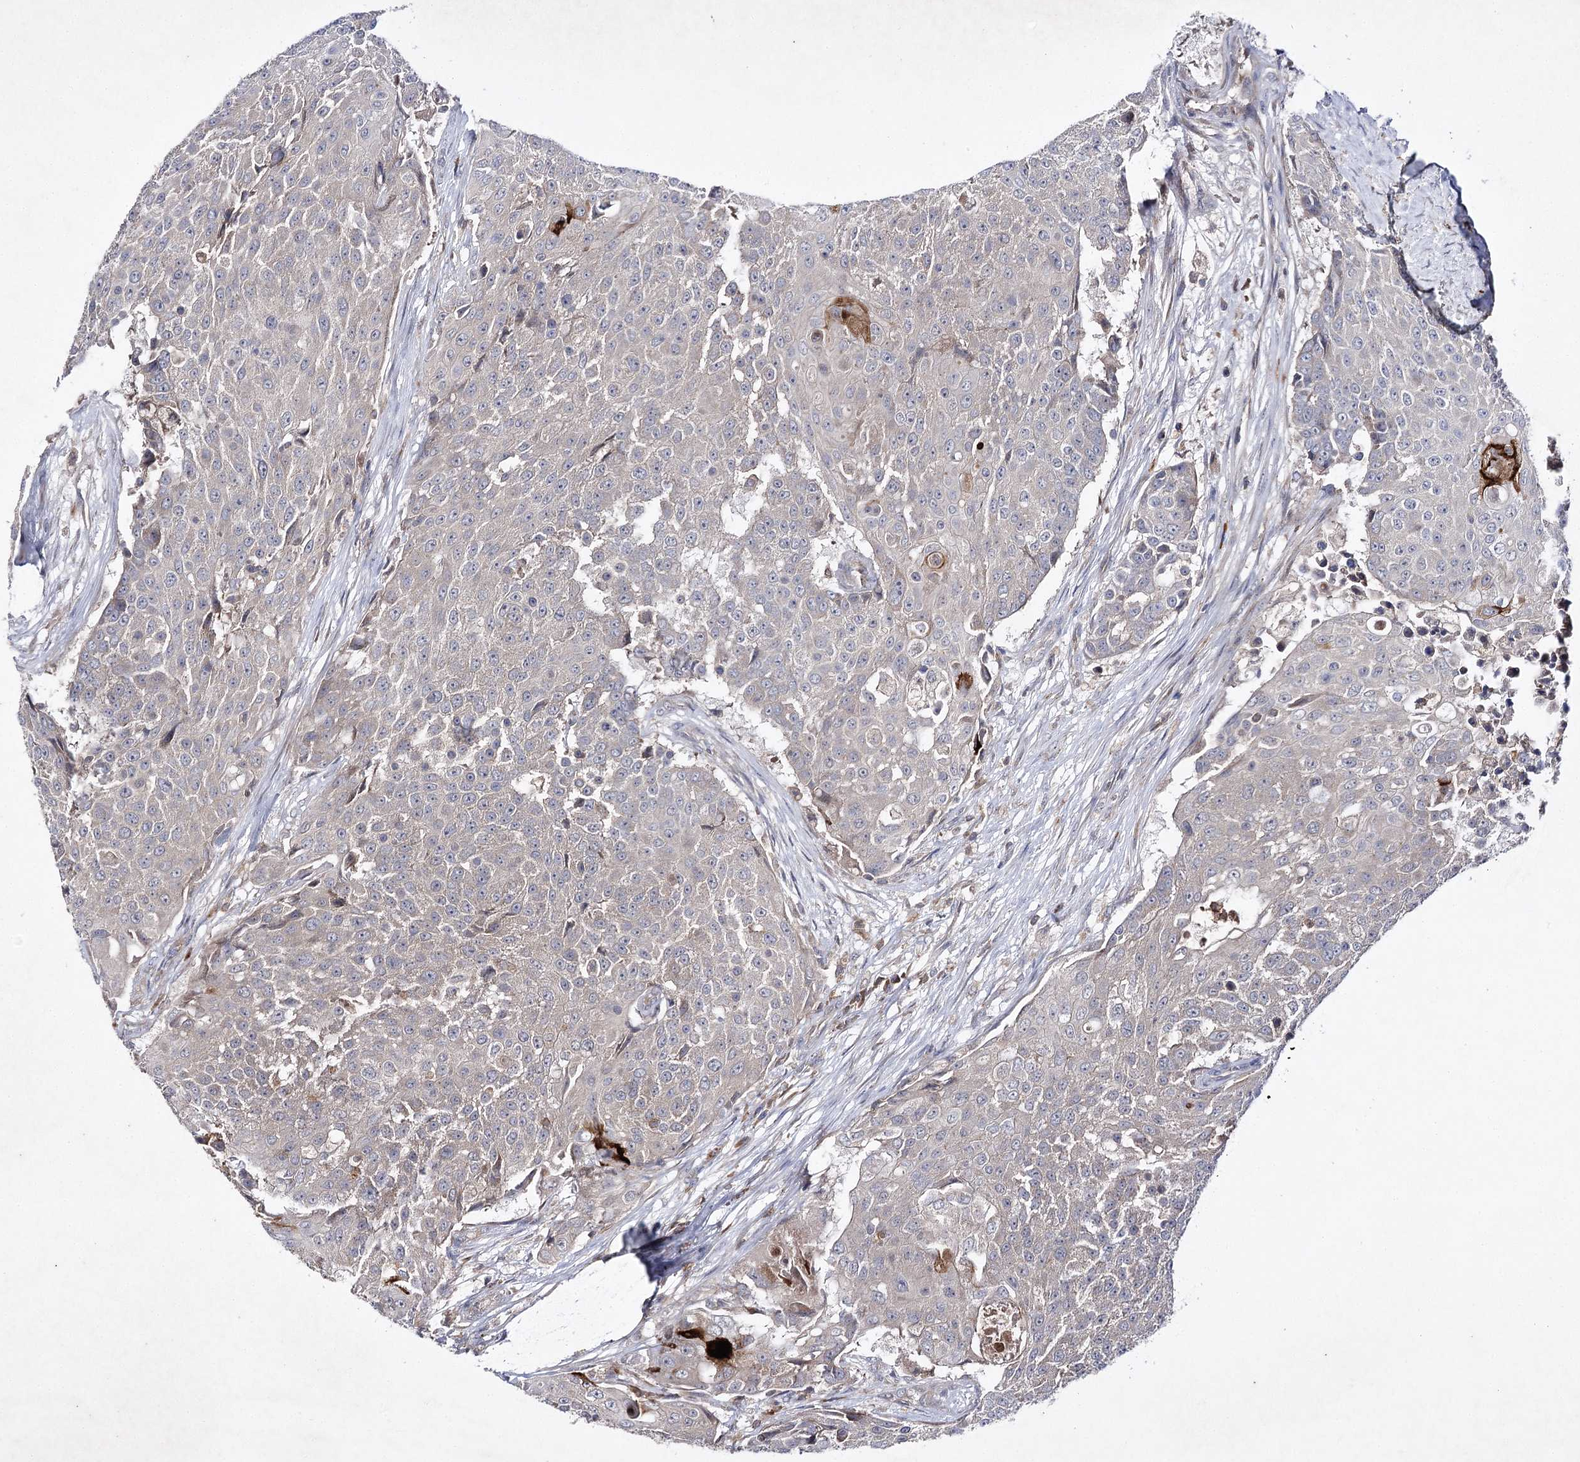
{"staining": {"intensity": "weak", "quantity": "<25%", "location": "cytoplasmic/membranous"}, "tissue": "urothelial cancer", "cell_type": "Tumor cells", "image_type": "cancer", "snomed": [{"axis": "morphology", "description": "Urothelial carcinoma, High grade"}, {"axis": "topography", "description": "Urinary bladder"}], "caption": "Immunohistochemistry photomicrograph of human urothelial cancer stained for a protein (brown), which reveals no expression in tumor cells.", "gene": "BCR", "patient": {"sex": "female", "age": 63}}